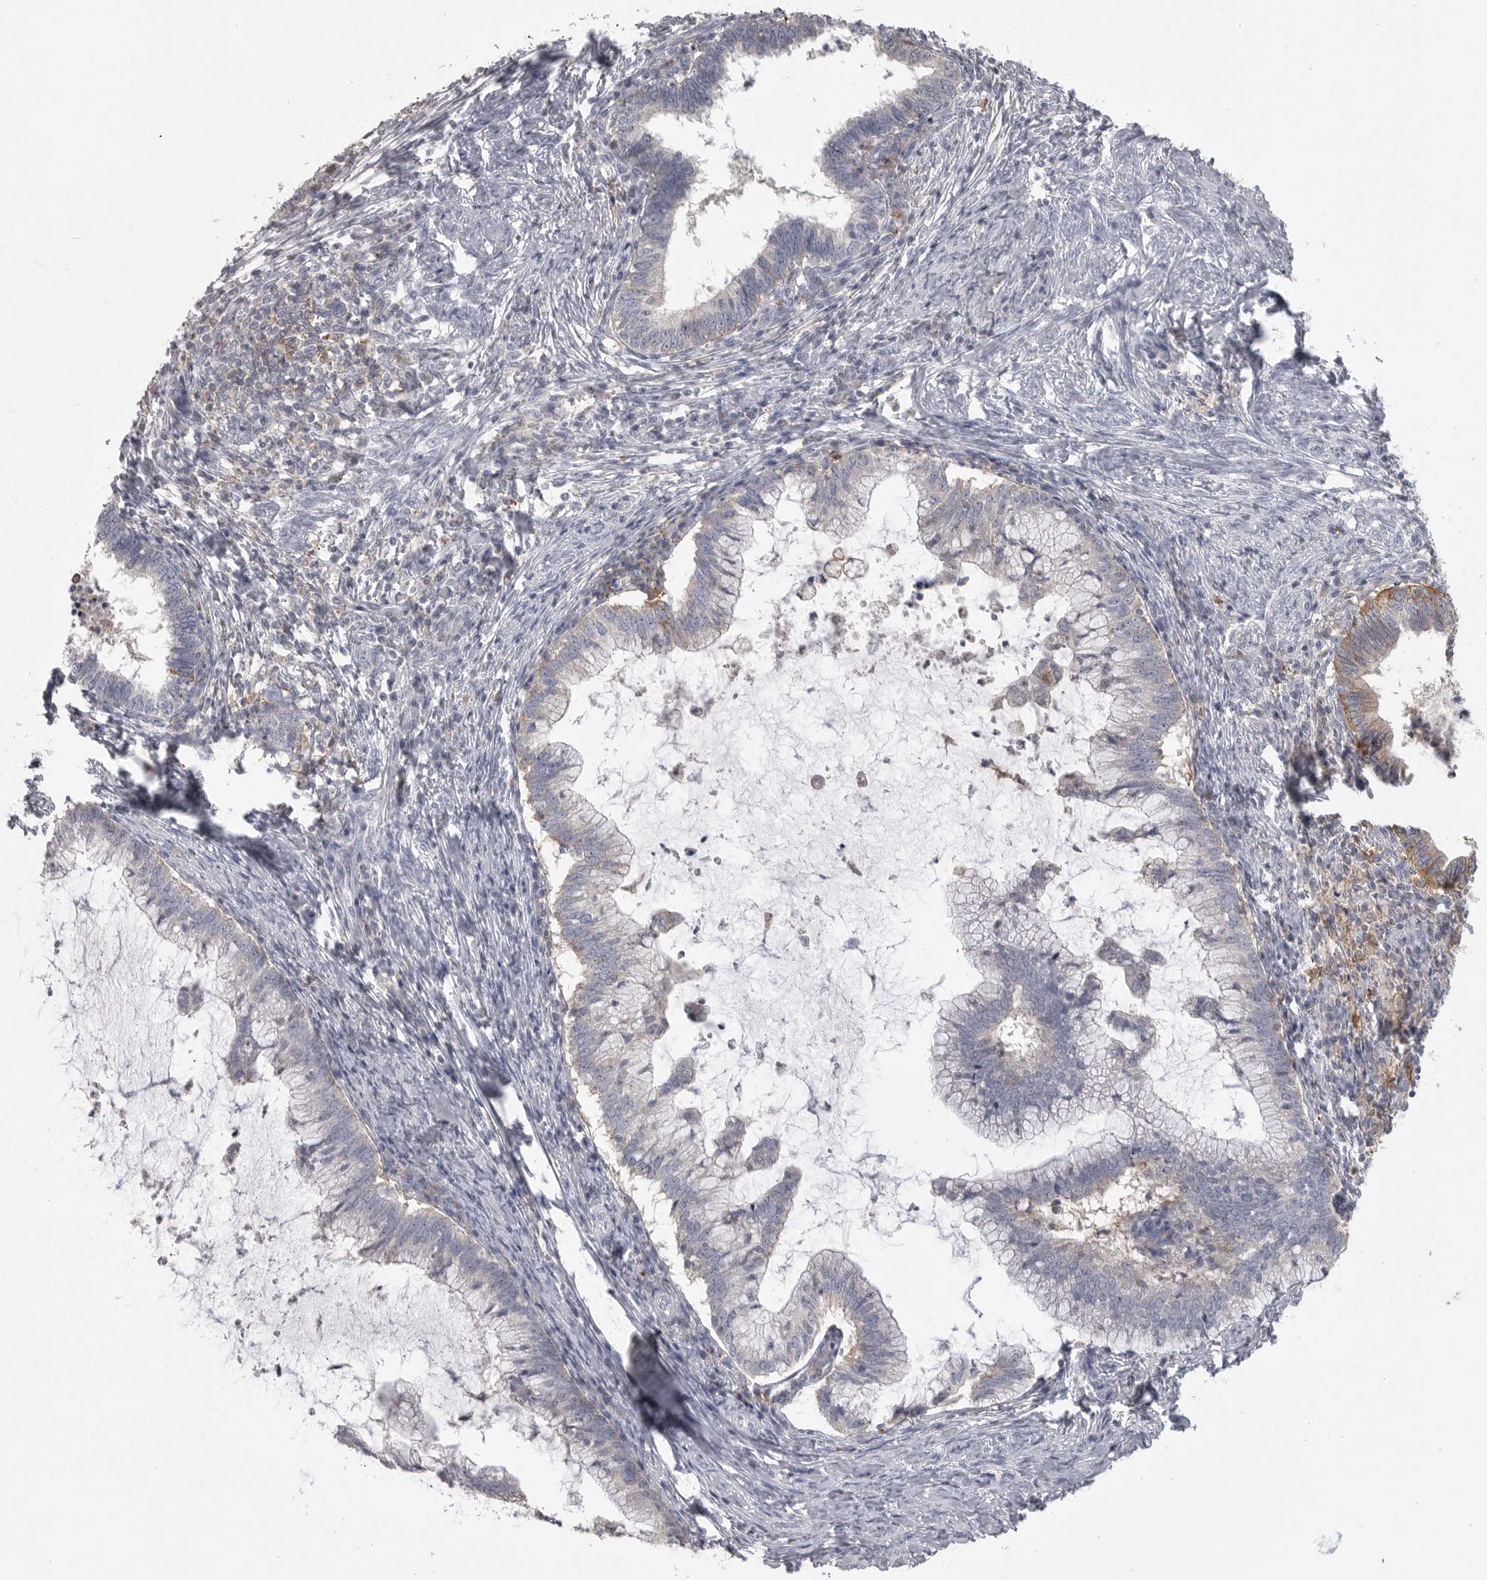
{"staining": {"intensity": "negative", "quantity": "none", "location": "none"}, "tissue": "cervical cancer", "cell_type": "Tumor cells", "image_type": "cancer", "snomed": [{"axis": "morphology", "description": "Adenocarcinoma, NOS"}, {"axis": "topography", "description": "Cervix"}], "caption": "Tumor cells show no significant positivity in adenocarcinoma (cervical).", "gene": "CMTM6", "patient": {"sex": "female", "age": 36}}